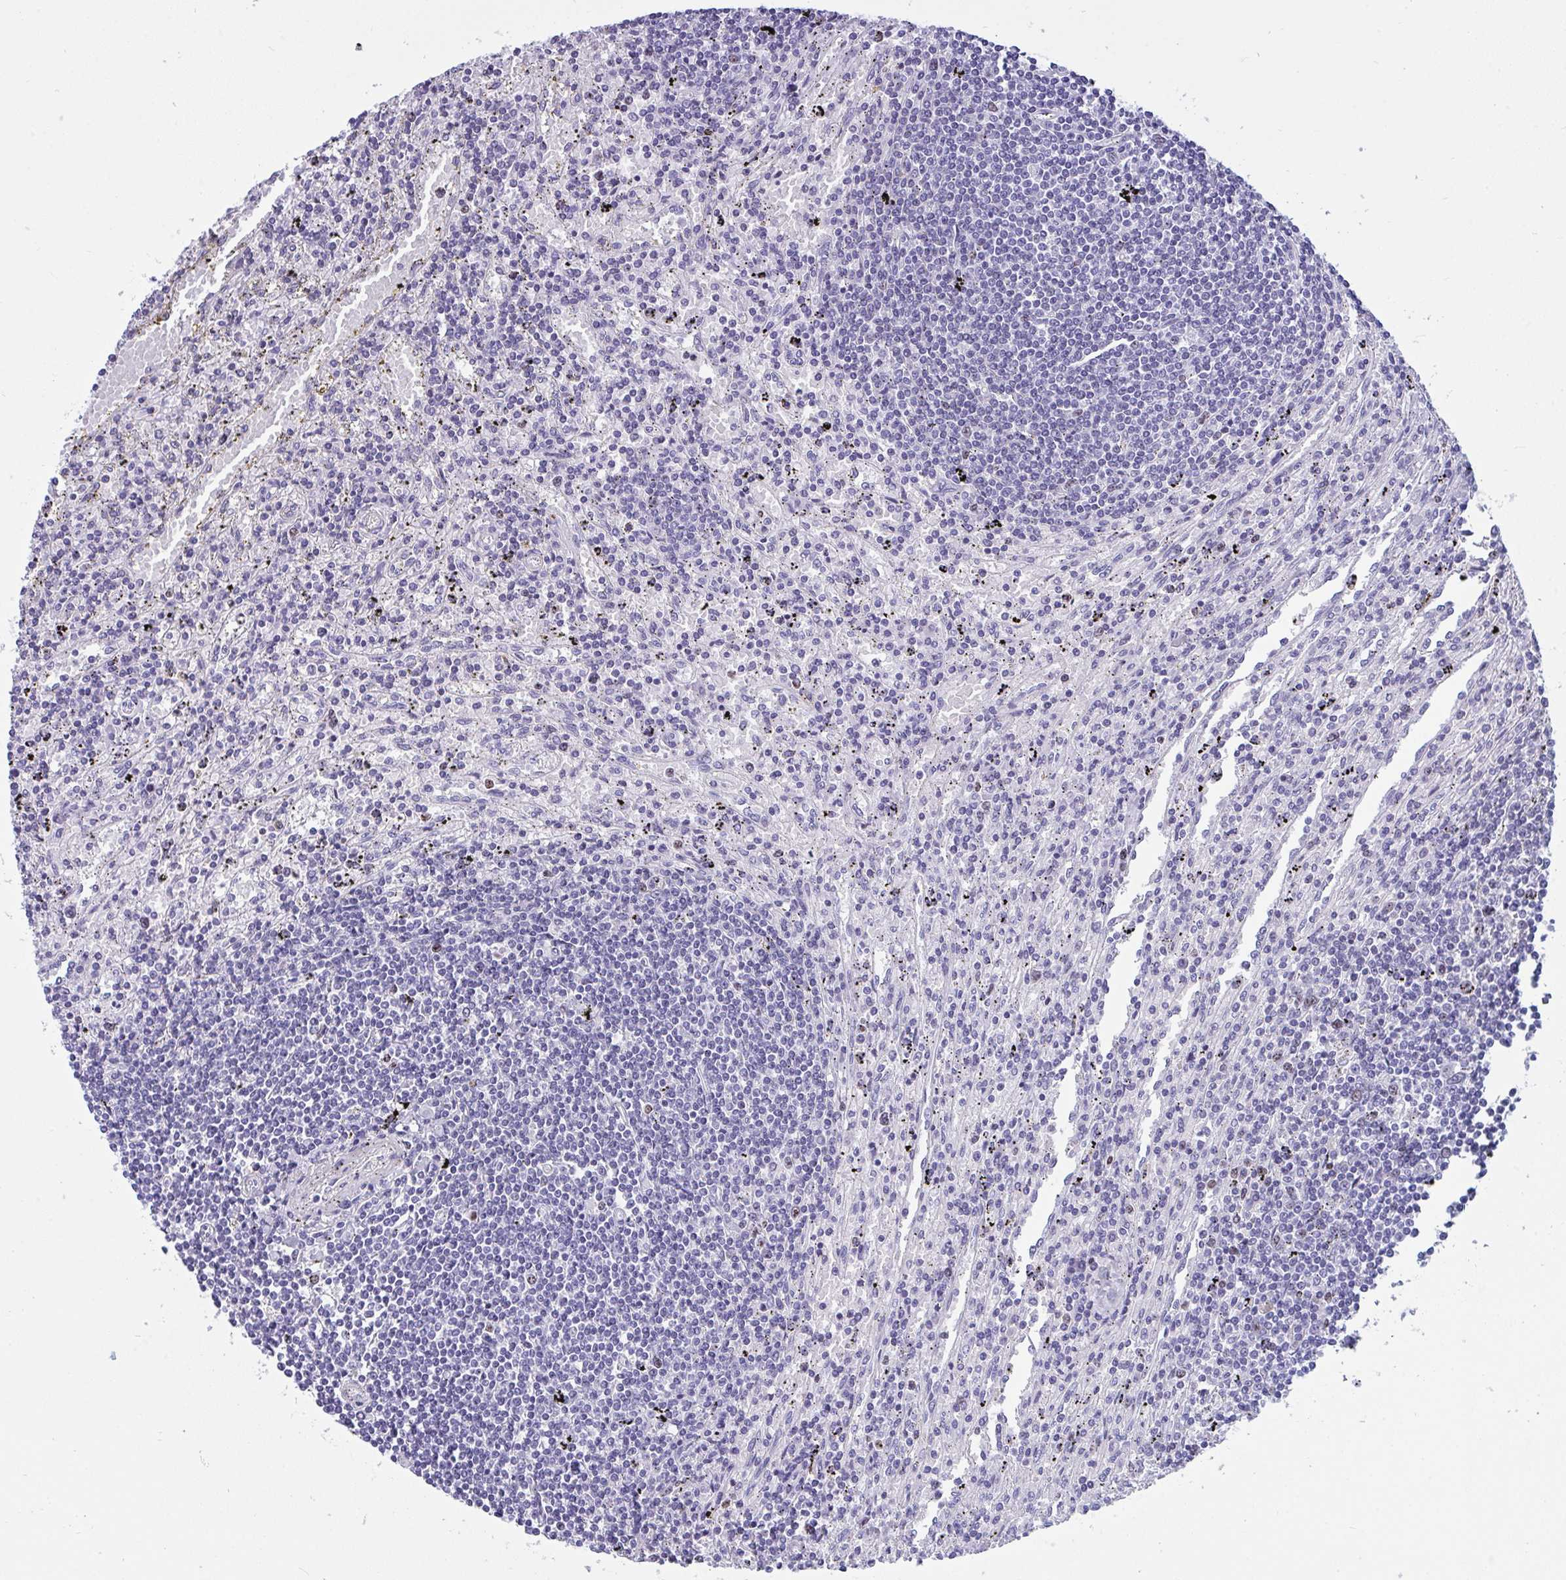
{"staining": {"intensity": "negative", "quantity": "none", "location": "none"}, "tissue": "lymphoma", "cell_type": "Tumor cells", "image_type": "cancer", "snomed": [{"axis": "morphology", "description": "Malignant lymphoma, non-Hodgkin's type, Low grade"}, {"axis": "topography", "description": "Spleen"}], "caption": "High magnification brightfield microscopy of low-grade malignant lymphoma, non-Hodgkin's type stained with DAB (brown) and counterstained with hematoxylin (blue): tumor cells show no significant positivity.", "gene": "SUZ12", "patient": {"sex": "male", "age": 76}}